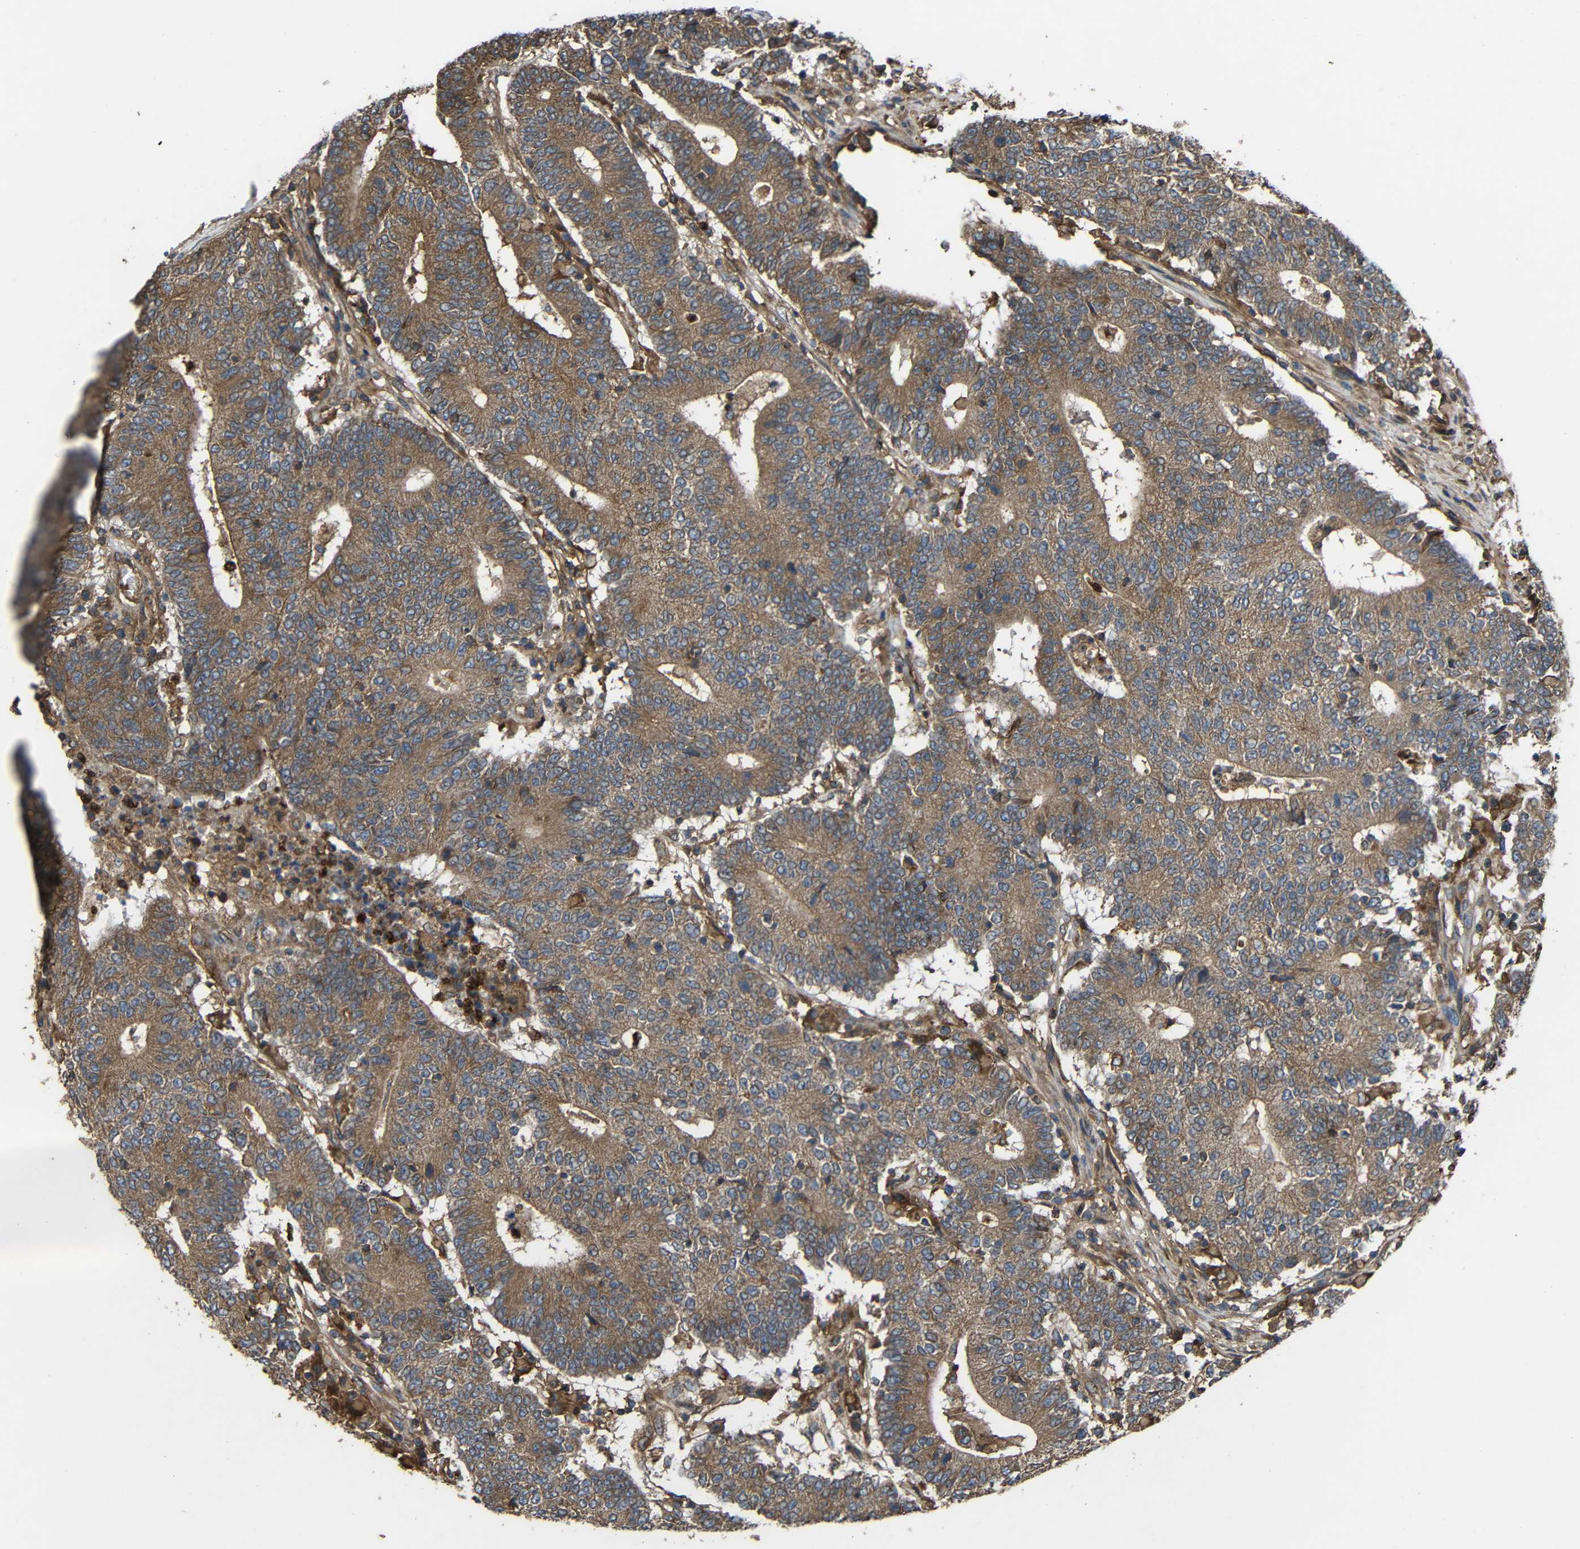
{"staining": {"intensity": "moderate", "quantity": ">75%", "location": "cytoplasmic/membranous"}, "tissue": "colorectal cancer", "cell_type": "Tumor cells", "image_type": "cancer", "snomed": [{"axis": "morphology", "description": "Normal tissue, NOS"}, {"axis": "morphology", "description": "Adenocarcinoma, NOS"}, {"axis": "topography", "description": "Colon"}], "caption": "This is an image of IHC staining of colorectal adenocarcinoma, which shows moderate positivity in the cytoplasmic/membranous of tumor cells.", "gene": "TREM2", "patient": {"sex": "female", "age": 75}}